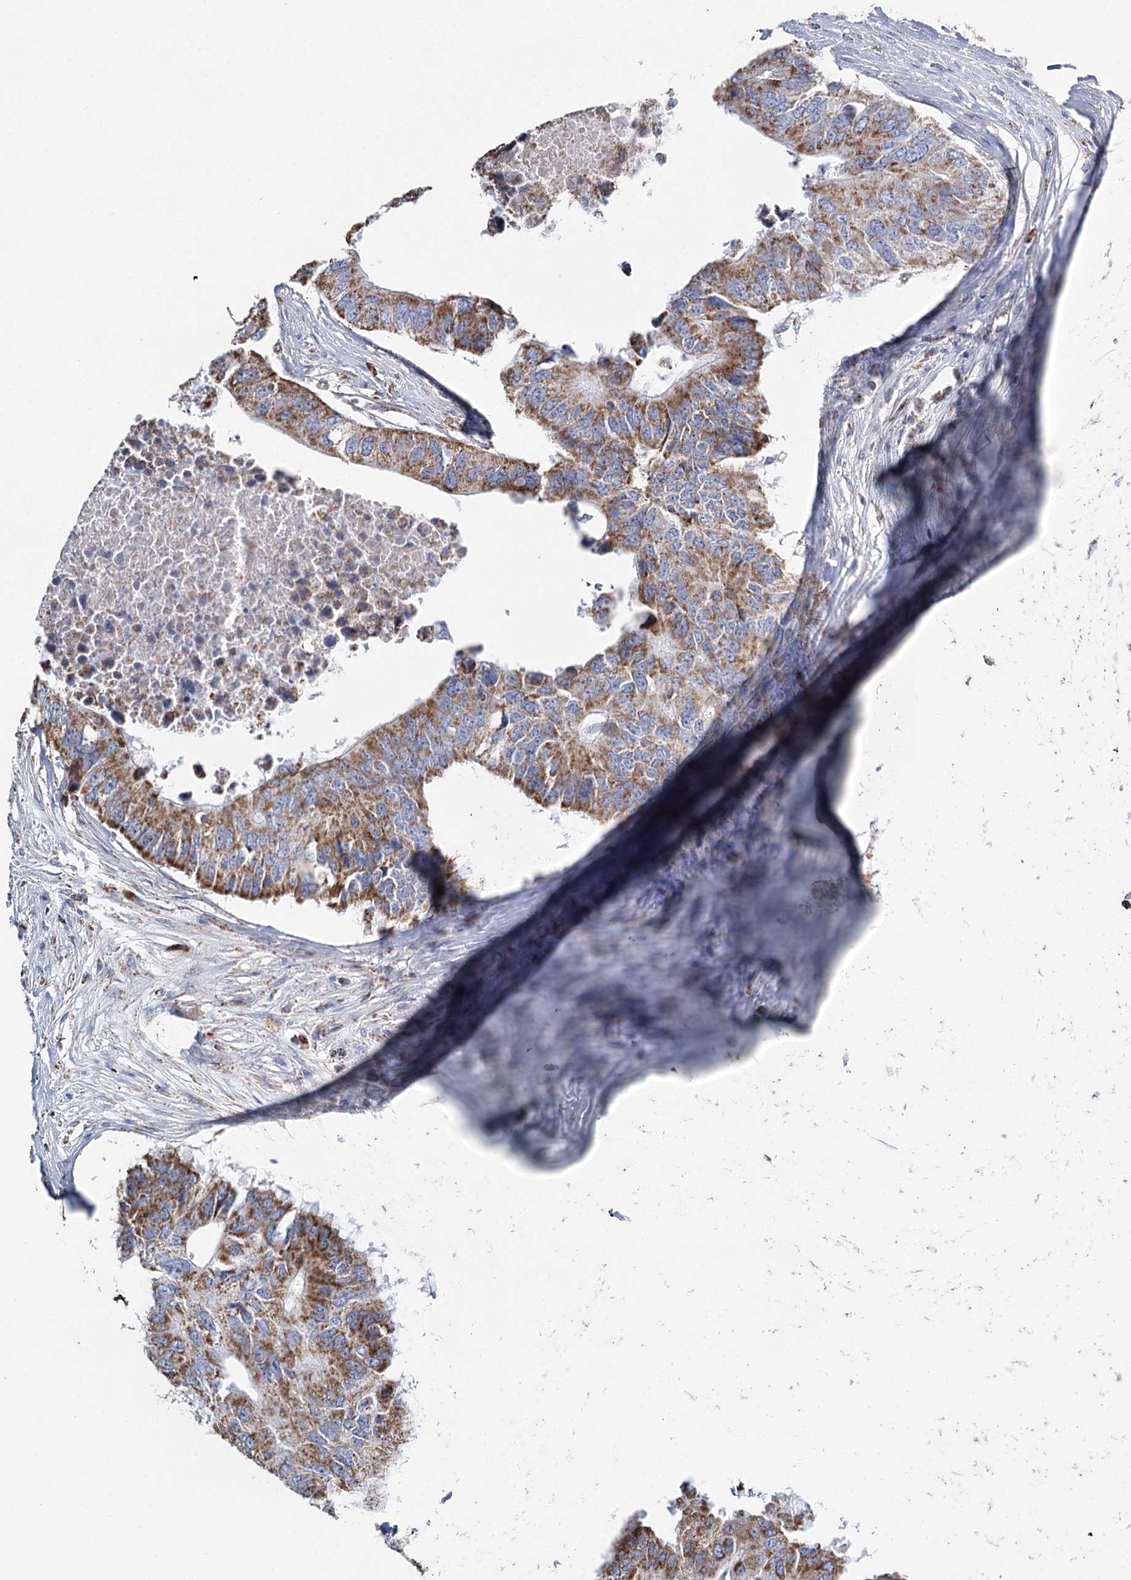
{"staining": {"intensity": "moderate", "quantity": ">75%", "location": "cytoplasmic/membranous"}, "tissue": "colorectal cancer", "cell_type": "Tumor cells", "image_type": "cancer", "snomed": [{"axis": "morphology", "description": "Adenocarcinoma, NOS"}, {"axis": "topography", "description": "Colon"}], "caption": "Protein staining exhibits moderate cytoplasmic/membranous positivity in approximately >75% of tumor cells in colorectal cancer.", "gene": "MRPL44", "patient": {"sex": "male", "age": 71}}